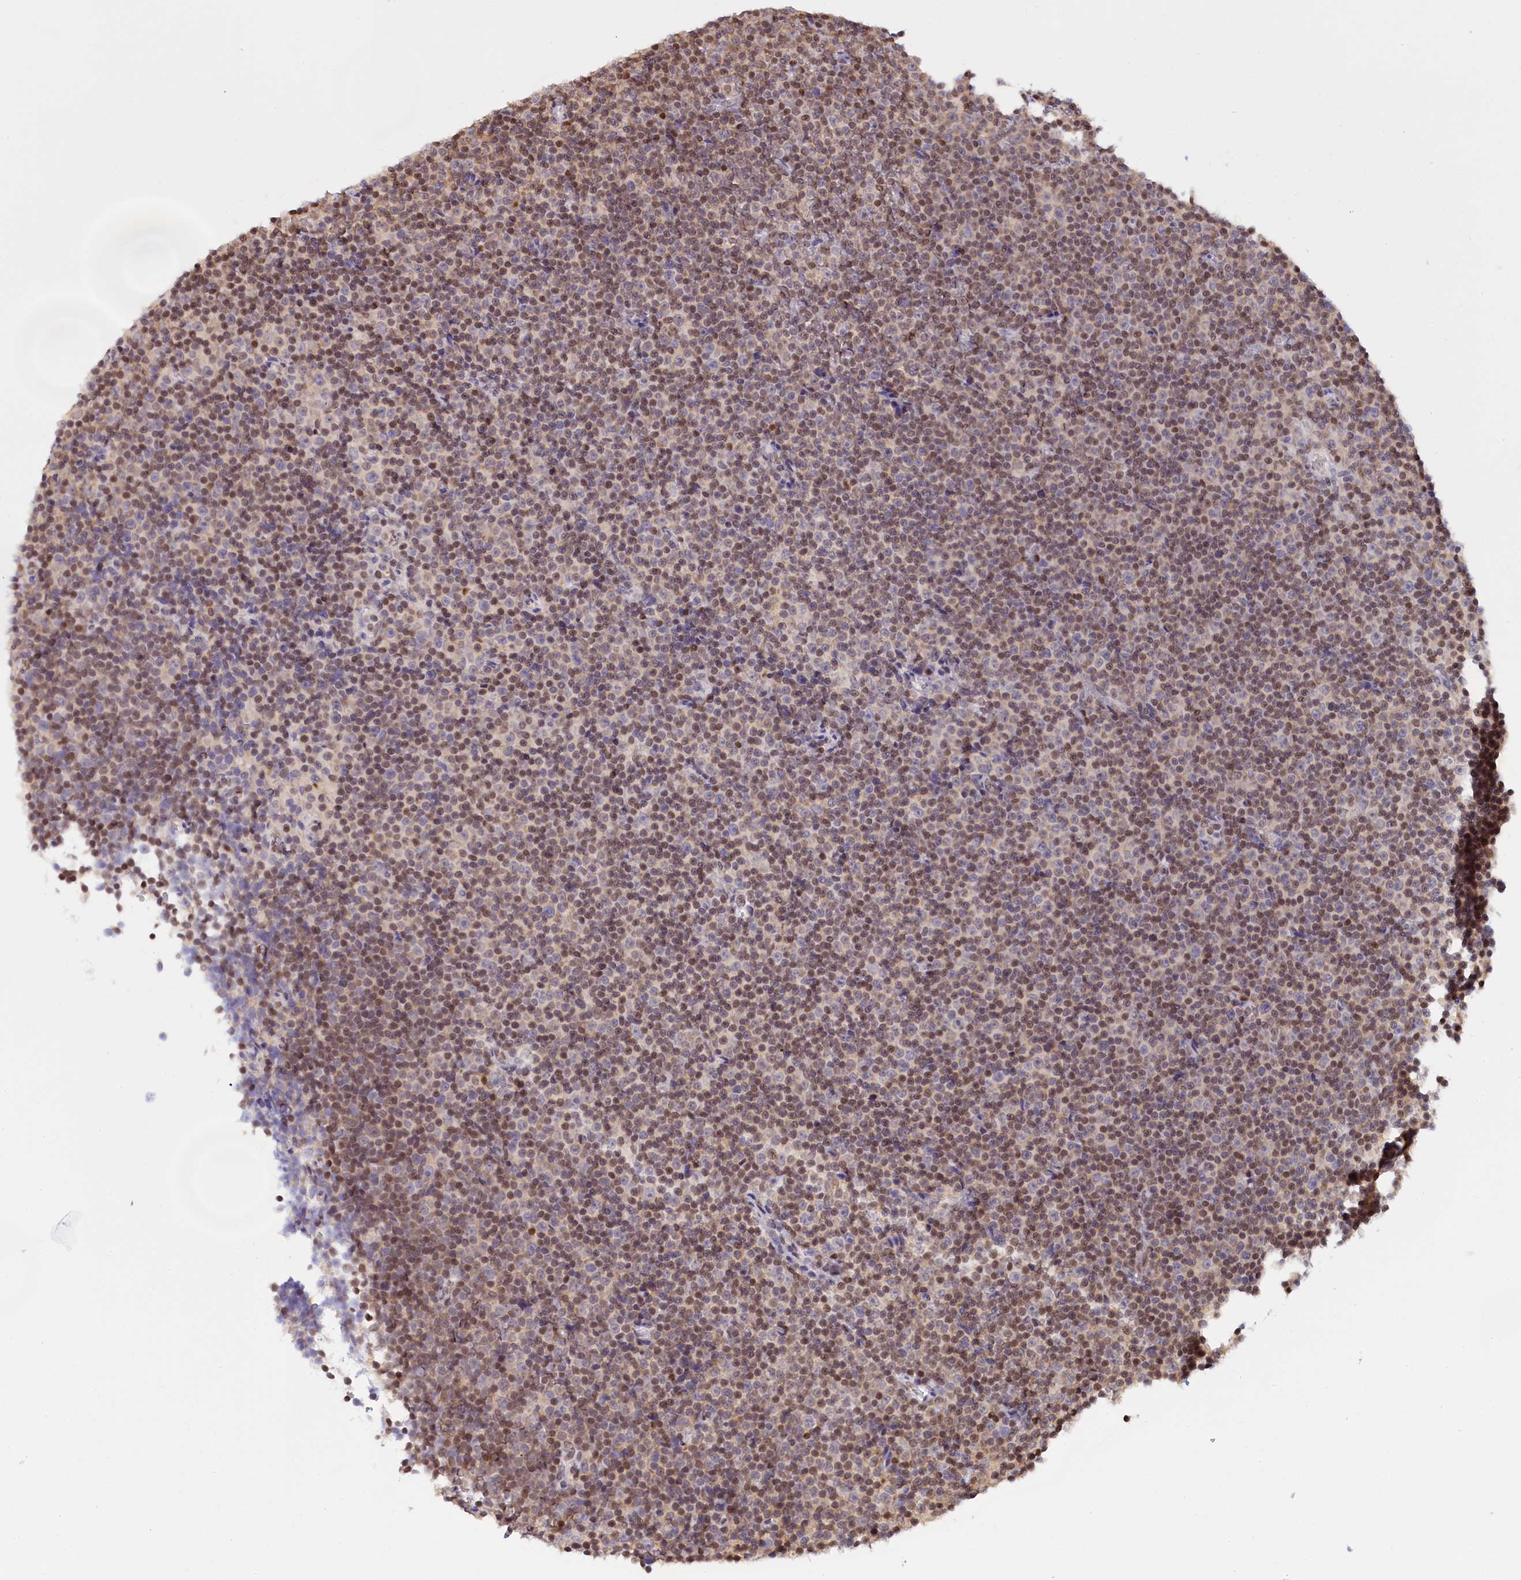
{"staining": {"intensity": "moderate", "quantity": ">75%", "location": "nuclear"}, "tissue": "lymphoma", "cell_type": "Tumor cells", "image_type": "cancer", "snomed": [{"axis": "morphology", "description": "Malignant lymphoma, non-Hodgkin's type, Low grade"}, {"axis": "topography", "description": "Lymph node"}], "caption": "Malignant lymphoma, non-Hodgkin's type (low-grade) stained with DAB (3,3'-diaminobenzidine) IHC exhibits medium levels of moderate nuclear positivity in approximately >75% of tumor cells. (DAB = brown stain, brightfield microscopy at high magnification).", "gene": "IZUMO2", "patient": {"sex": "female", "age": 67}}